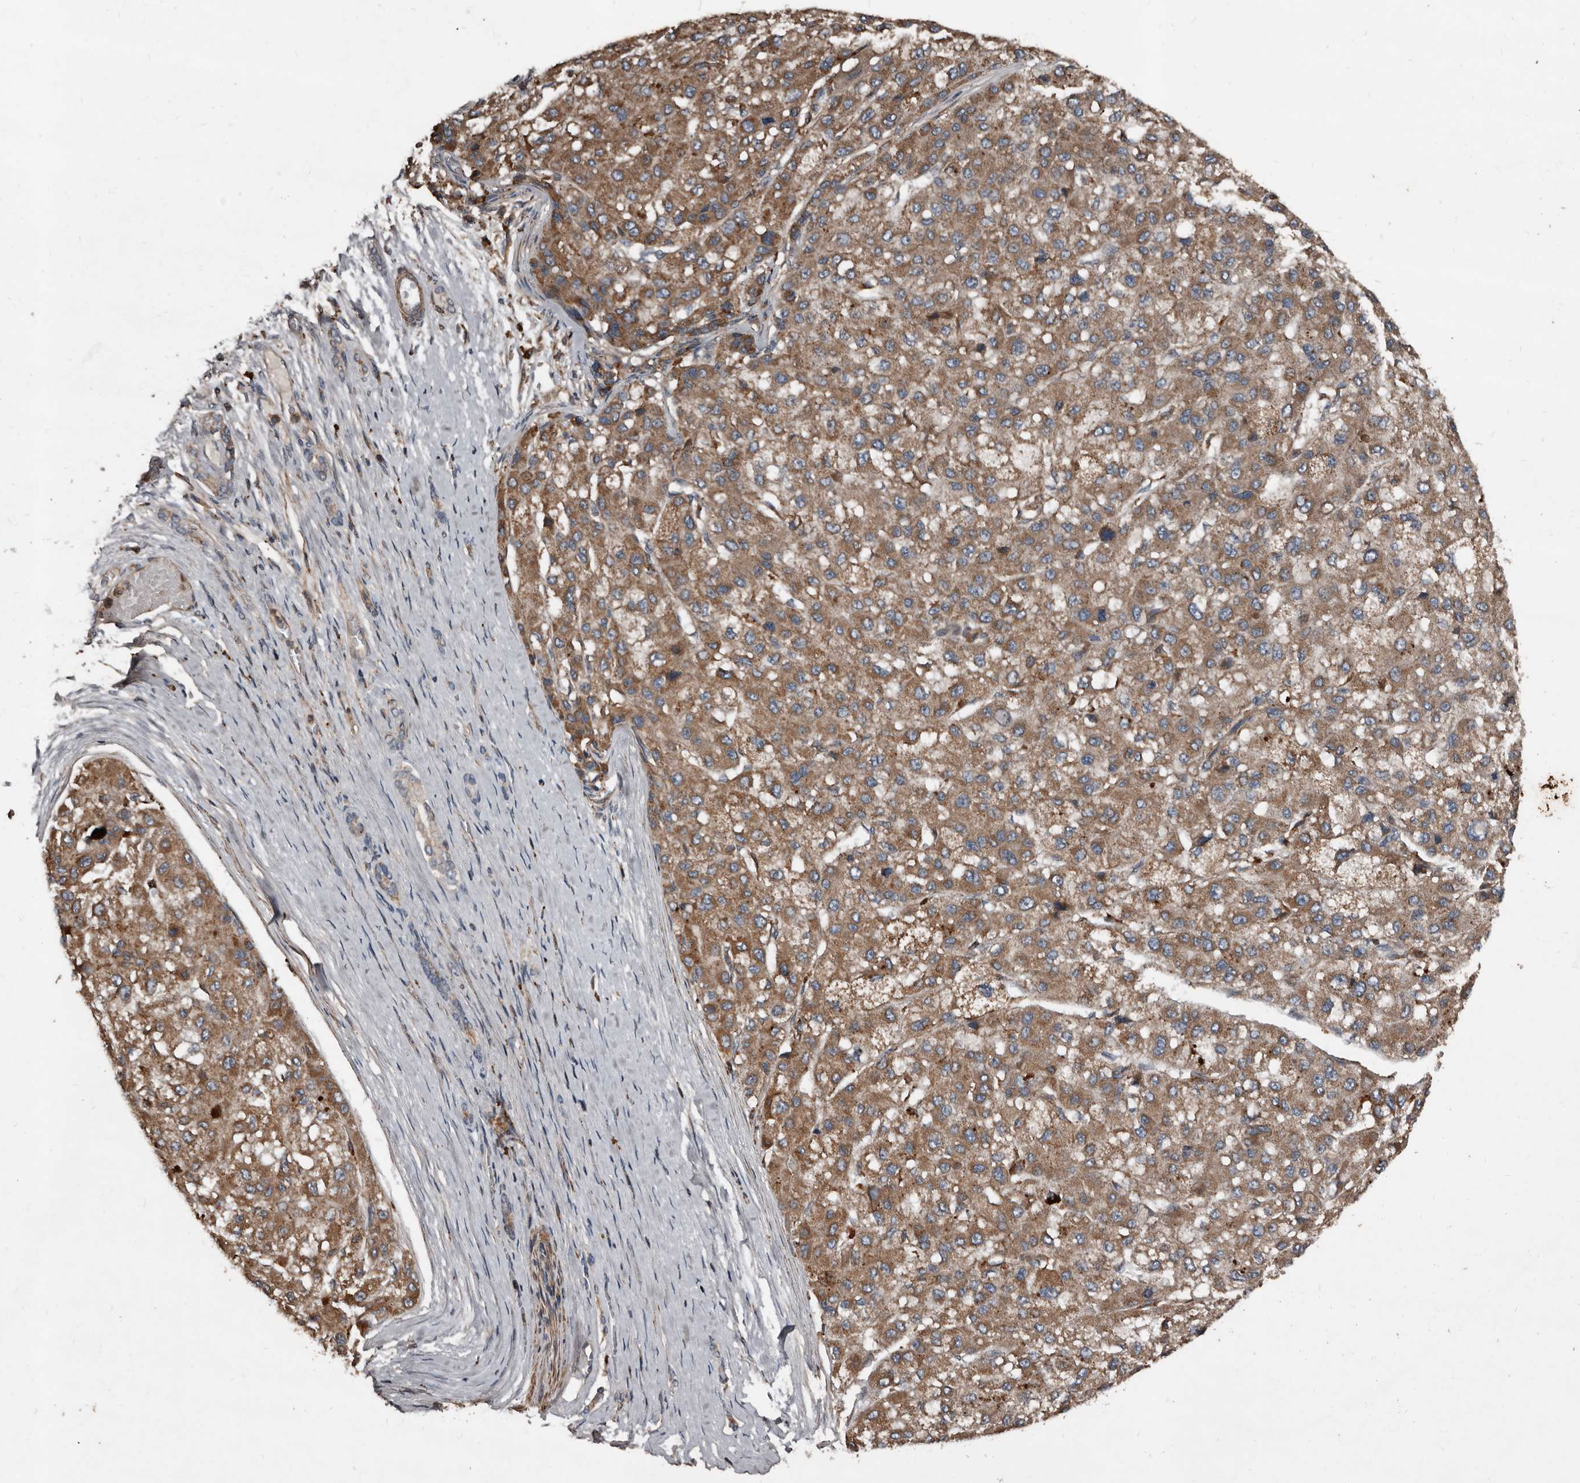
{"staining": {"intensity": "moderate", "quantity": ">75%", "location": "cytoplasmic/membranous"}, "tissue": "liver cancer", "cell_type": "Tumor cells", "image_type": "cancer", "snomed": [{"axis": "morphology", "description": "Carcinoma, Hepatocellular, NOS"}, {"axis": "topography", "description": "Liver"}], "caption": "High-magnification brightfield microscopy of liver cancer (hepatocellular carcinoma) stained with DAB (brown) and counterstained with hematoxylin (blue). tumor cells exhibit moderate cytoplasmic/membranous positivity is present in about>75% of cells. (Brightfield microscopy of DAB IHC at high magnification).", "gene": "GREB1", "patient": {"sex": "male", "age": 80}}